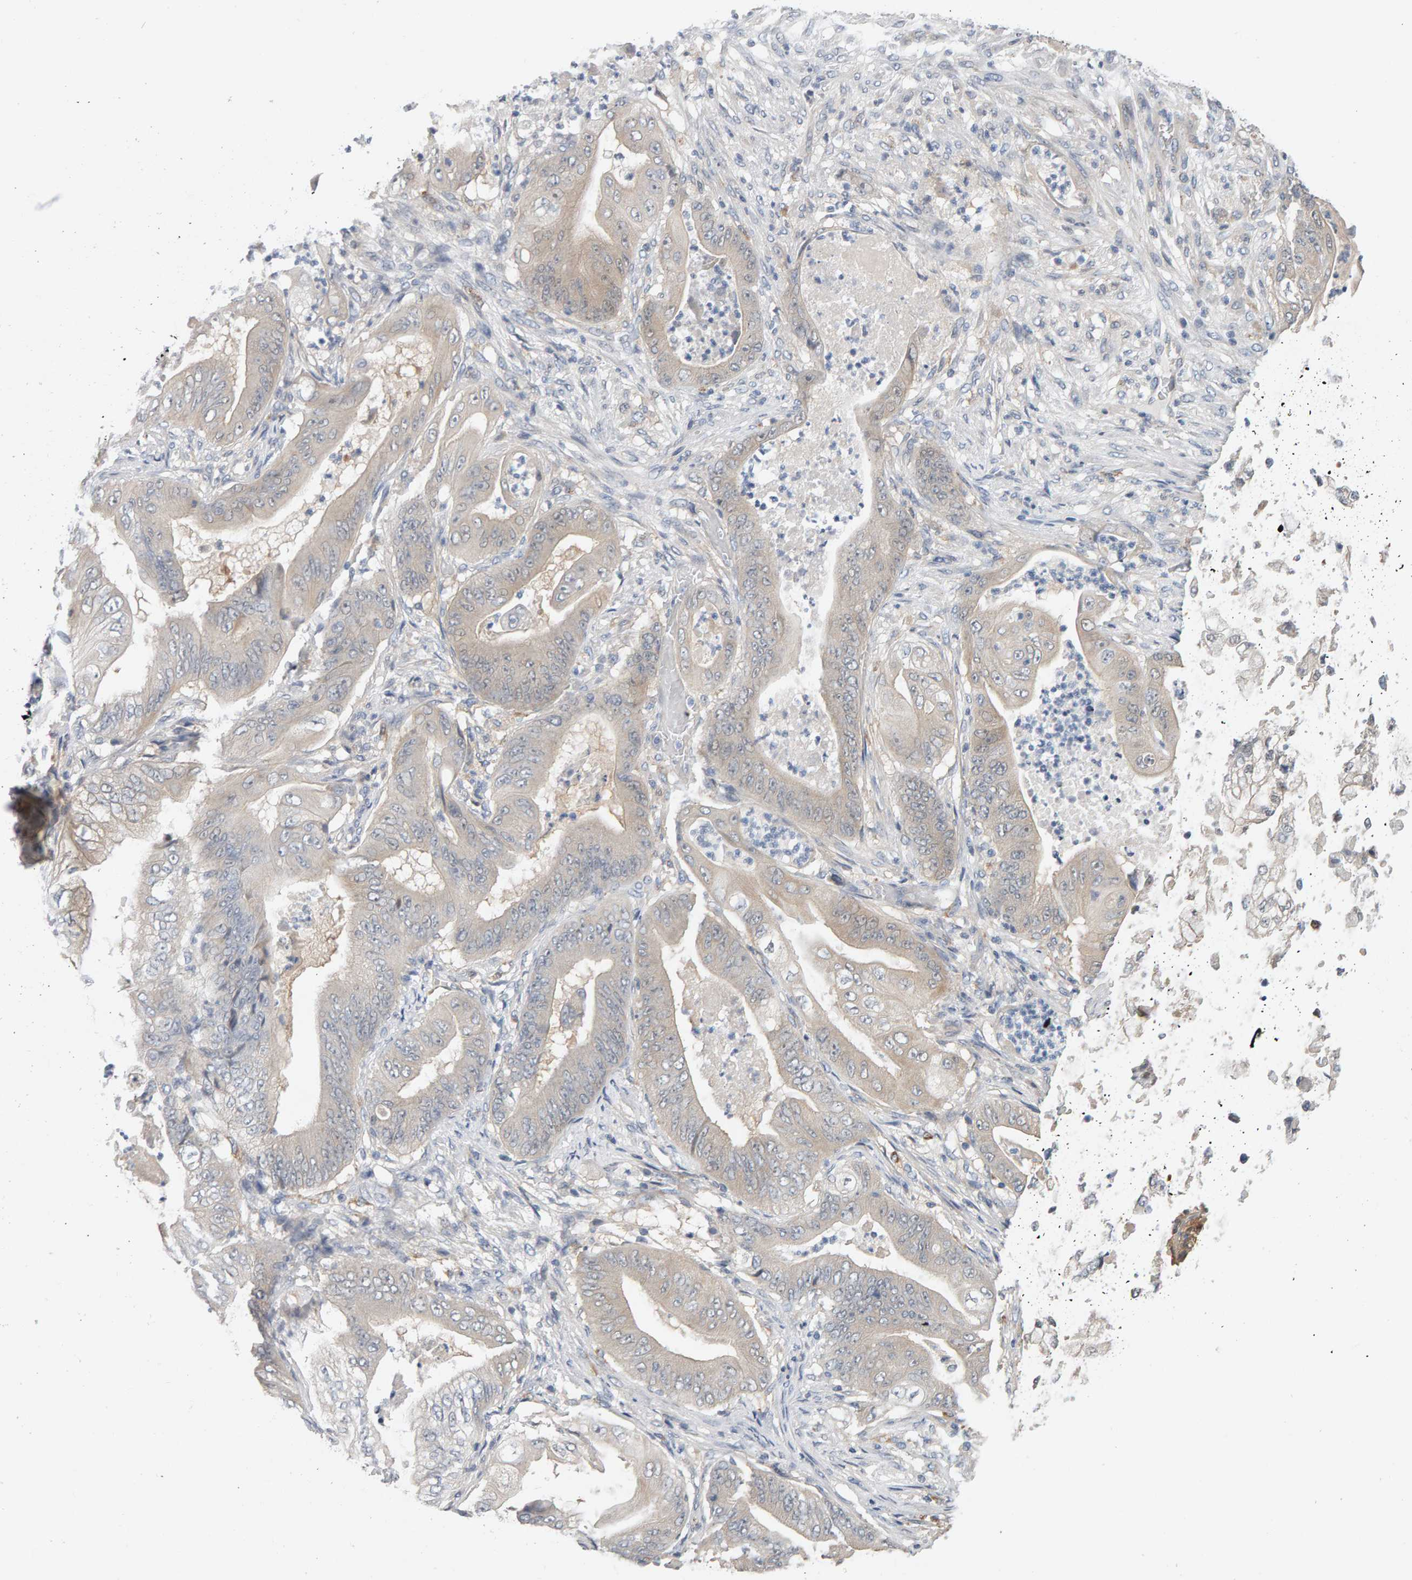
{"staining": {"intensity": "negative", "quantity": "none", "location": "none"}, "tissue": "stomach cancer", "cell_type": "Tumor cells", "image_type": "cancer", "snomed": [{"axis": "morphology", "description": "Normal tissue, NOS"}, {"axis": "morphology", "description": "Adenocarcinoma, NOS"}, {"axis": "topography", "description": "Stomach"}], "caption": "Stomach cancer (adenocarcinoma) was stained to show a protein in brown. There is no significant staining in tumor cells.", "gene": "GFUS", "patient": {"sex": "male", "age": 62}}